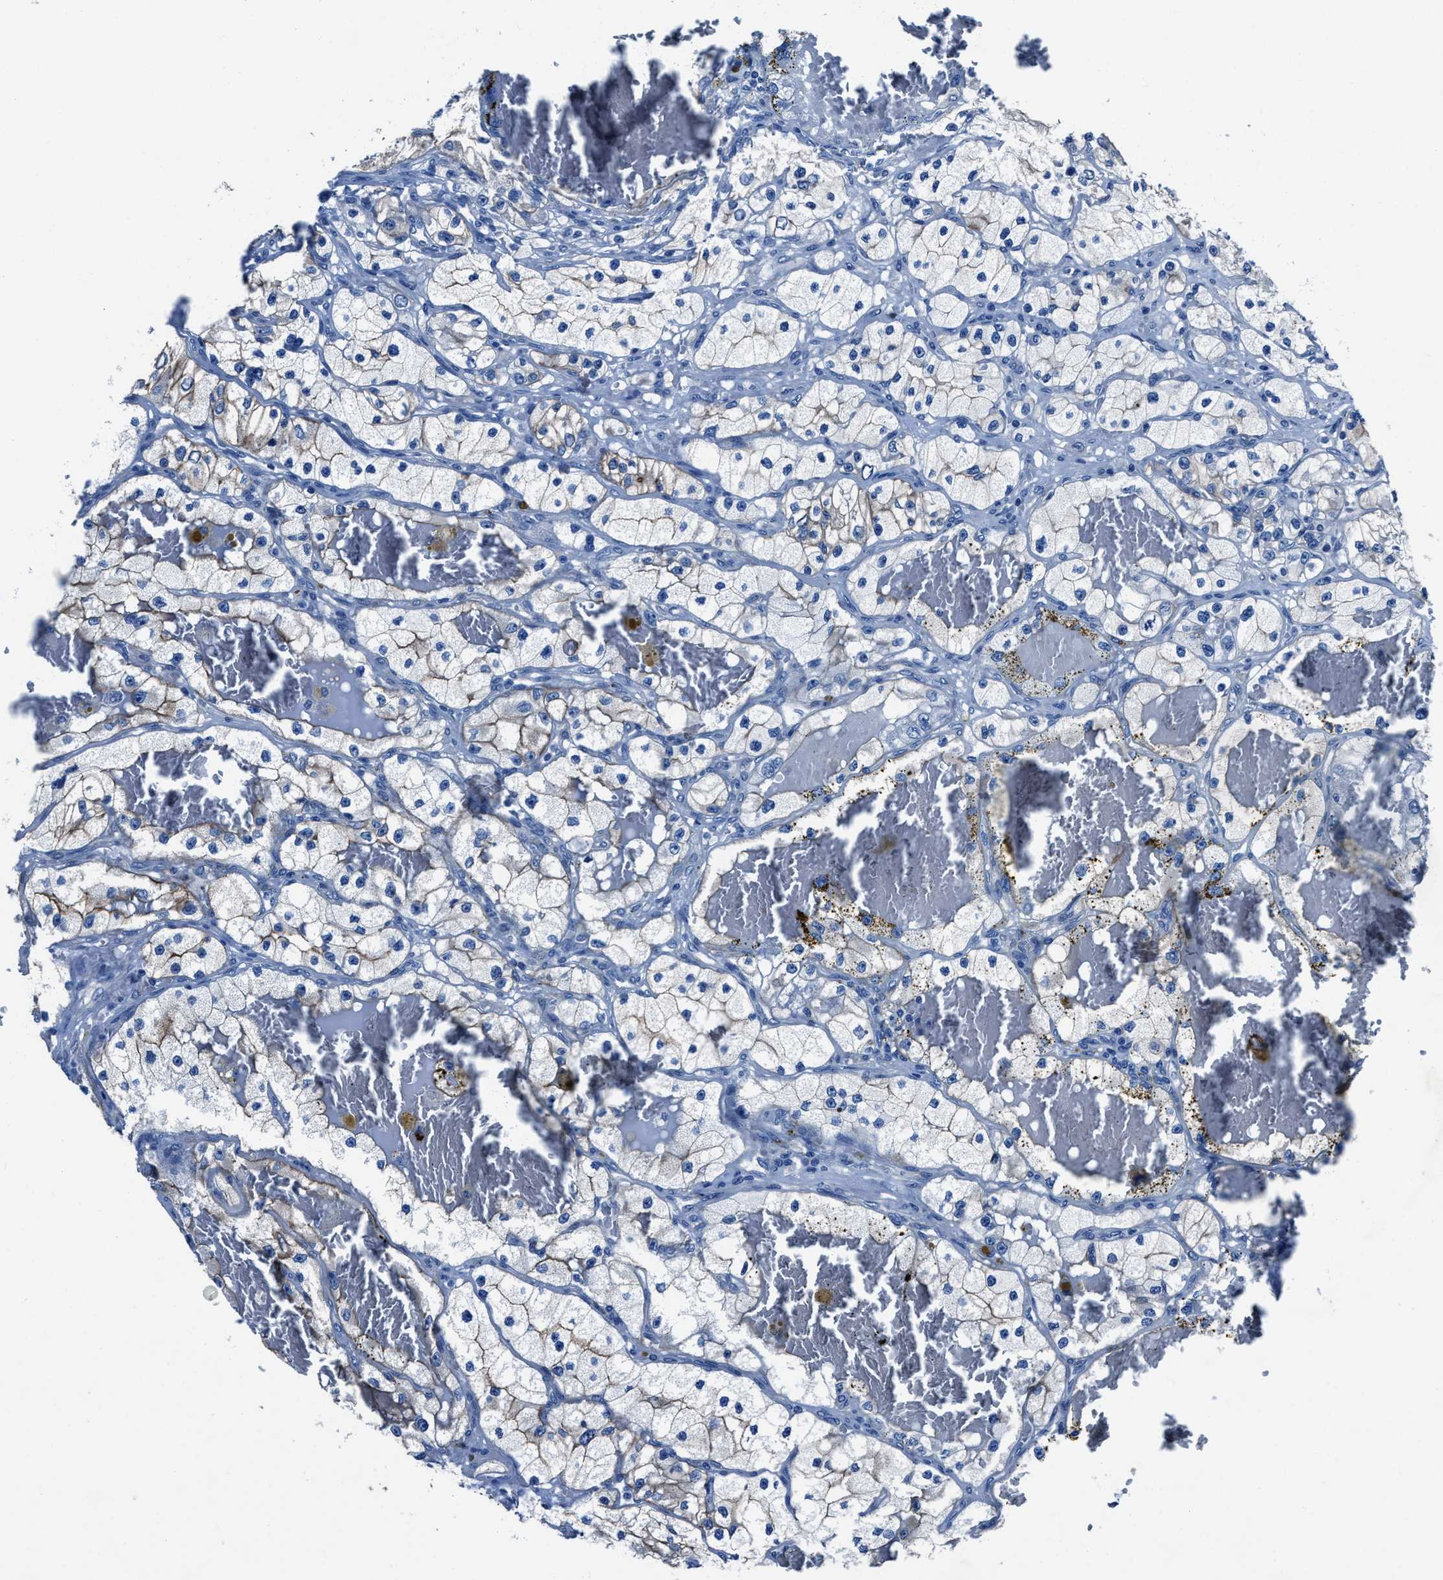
{"staining": {"intensity": "moderate", "quantity": "<25%", "location": "cytoplasmic/membranous"}, "tissue": "renal cancer", "cell_type": "Tumor cells", "image_type": "cancer", "snomed": [{"axis": "morphology", "description": "Adenocarcinoma, NOS"}, {"axis": "topography", "description": "Kidney"}], "caption": "Immunohistochemistry (IHC) micrograph of neoplastic tissue: renal cancer stained using immunohistochemistry exhibits low levels of moderate protein expression localized specifically in the cytoplasmic/membranous of tumor cells, appearing as a cytoplasmic/membranous brown color.", "gene": "LMO7", "patient": {"sex": "female", "age": 57}}